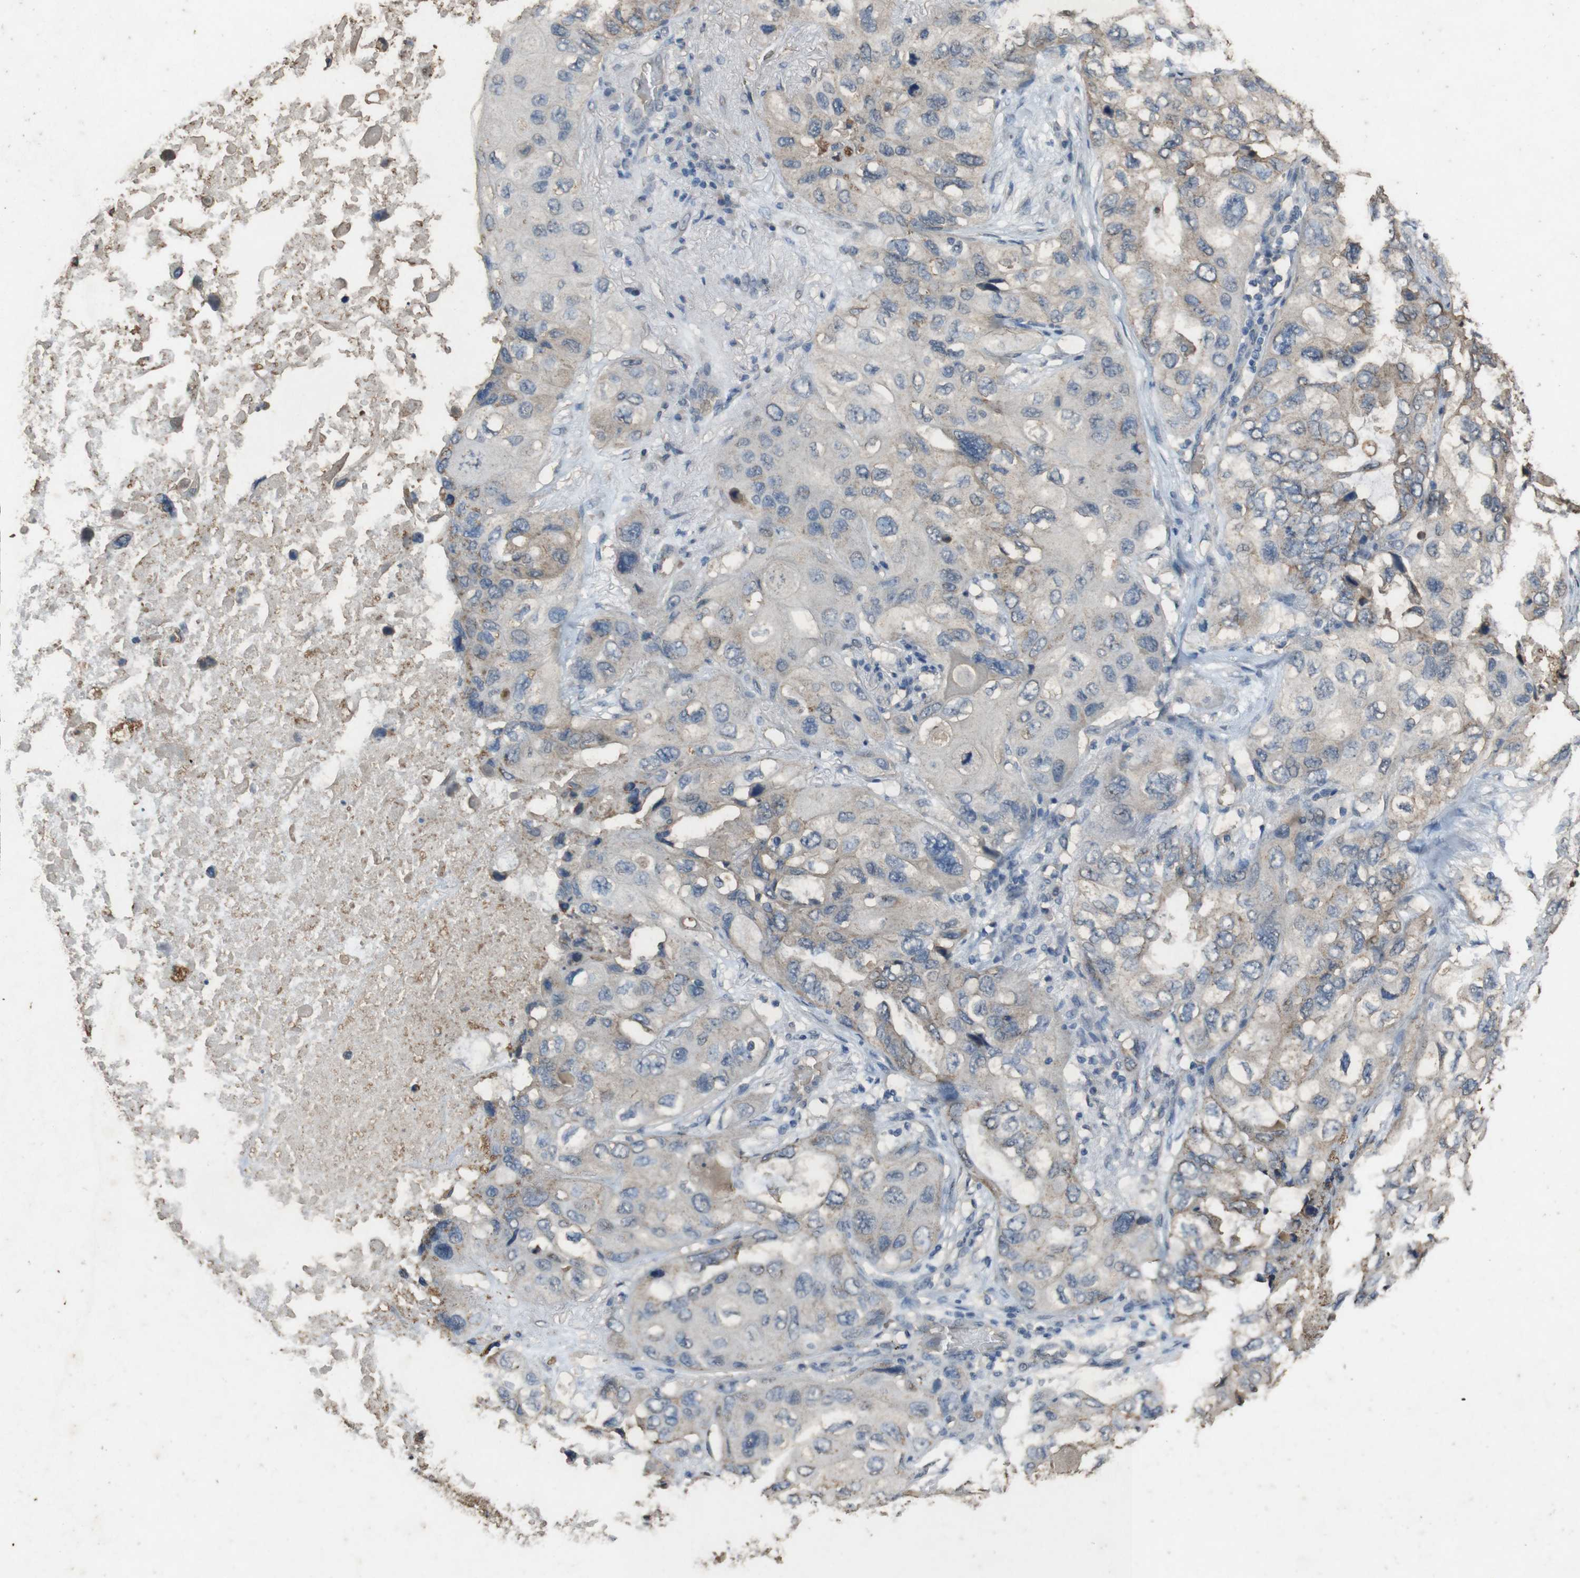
{"staining": {"intensity": "weak", "quantity": "<25%", "location": "cytoplasmic/membranous"}, "tissue": "lung cancer", "cell_type": "Tumor cells", "image_type": "cancer", "snomed": [{"axis": "morphology", "description": "Squamous cell carcinoma, NOS"}, {"axis": "topography", "description": "Lung"}], "caption": "IHC image of human squamous cell carcinoma (lung) stained for a protein (brown), which displays no positivity in tumor cells.", "gene": "STBD1", "patient": {"sex": "female", "age": 73}}